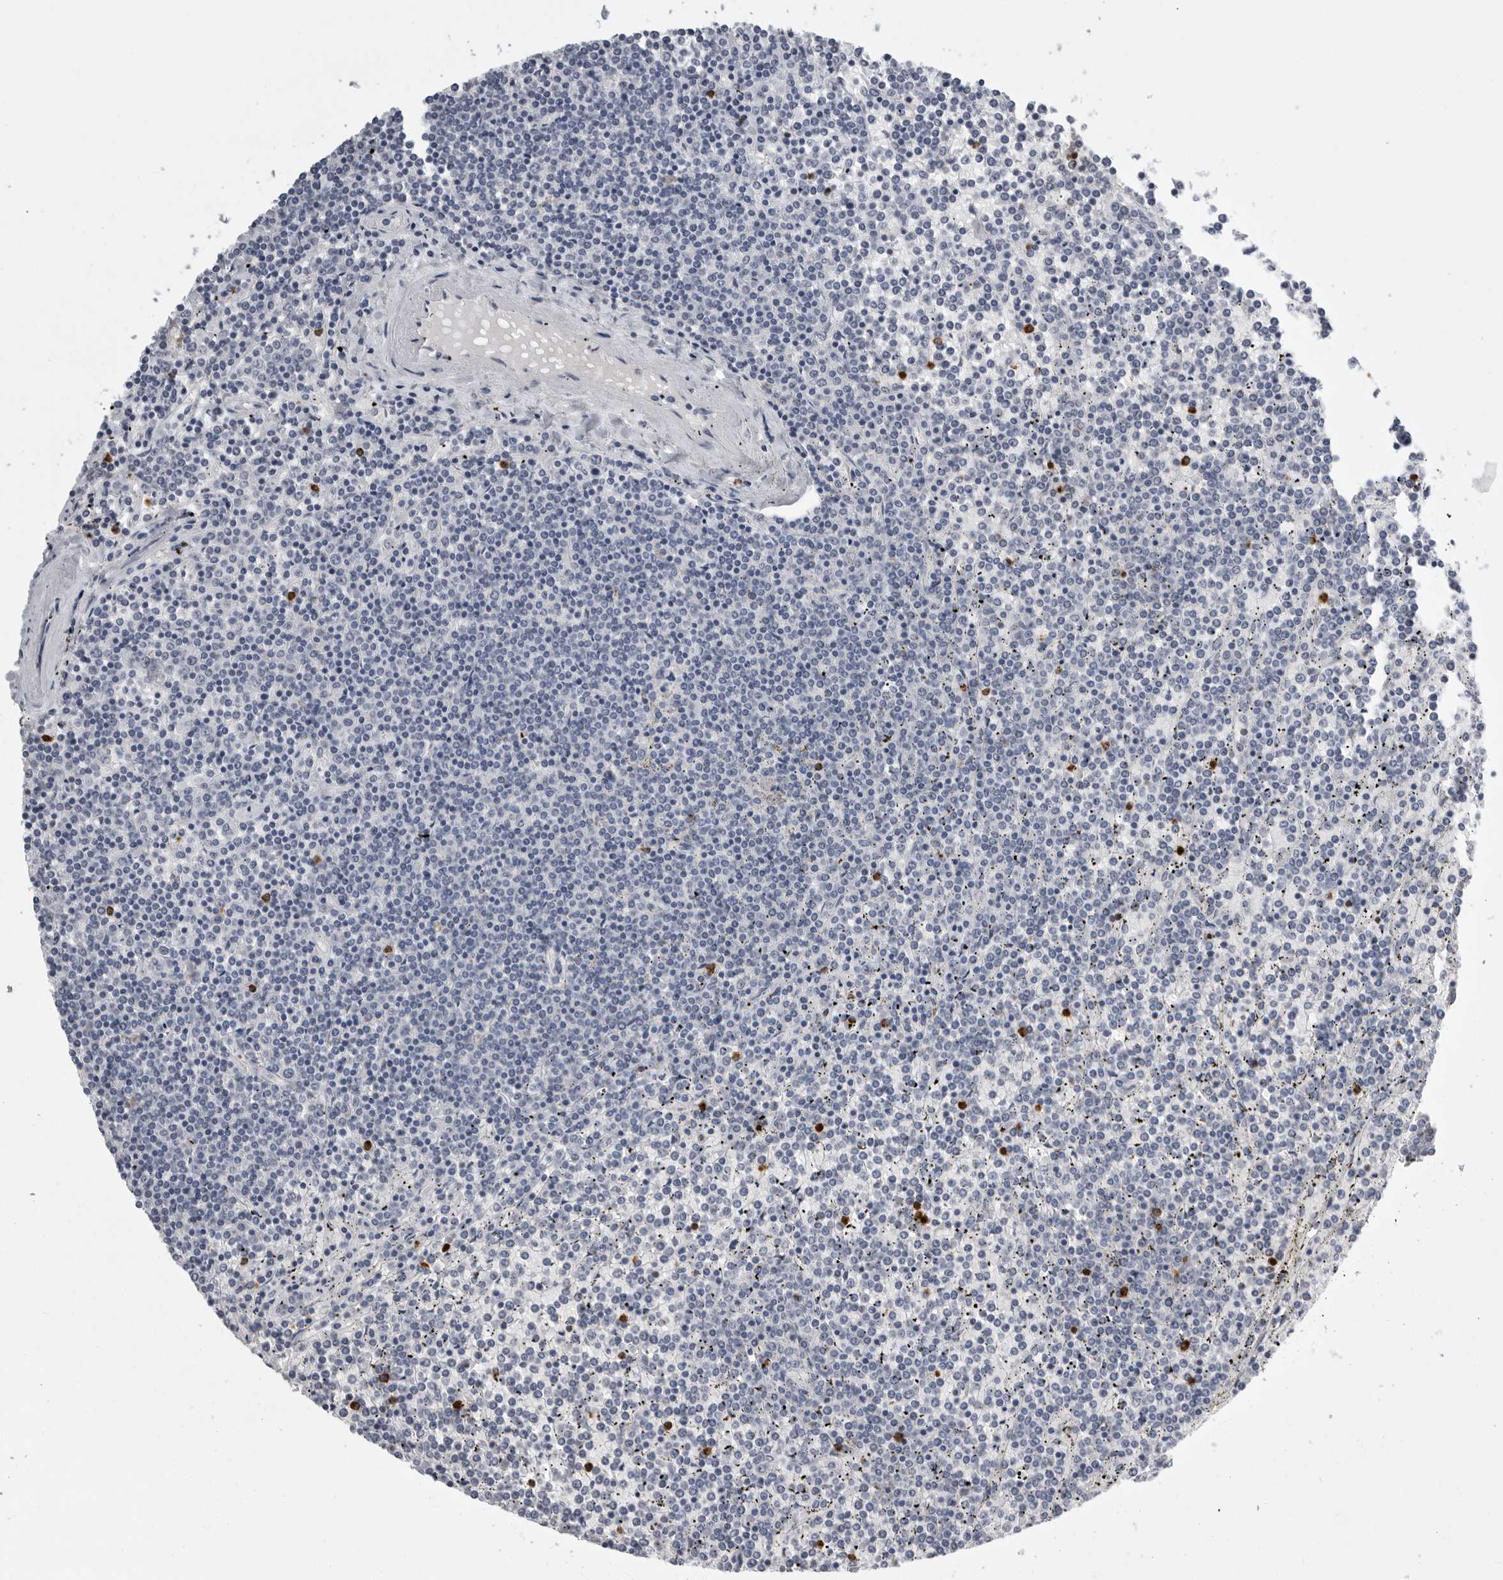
{"staining": {"intensity": "negative", "quantity": "none", "location": "none"}, "tissue": "lymphoma", "cell_type": "Tumor cells", "image_type": "cancer", "snomed": [{"axis": "morphology", "description": "Malignant lymphoma, non-Hodgkin's type, Low grade"}, {"axis": "topography", "description": "Spleen"}], "caption": "Immunohistochemical staining of lymphoma demonstrates no significant staining in tumor cells.", "gene": "GNLY", "patient": {"sex": "female", "age": 19}}